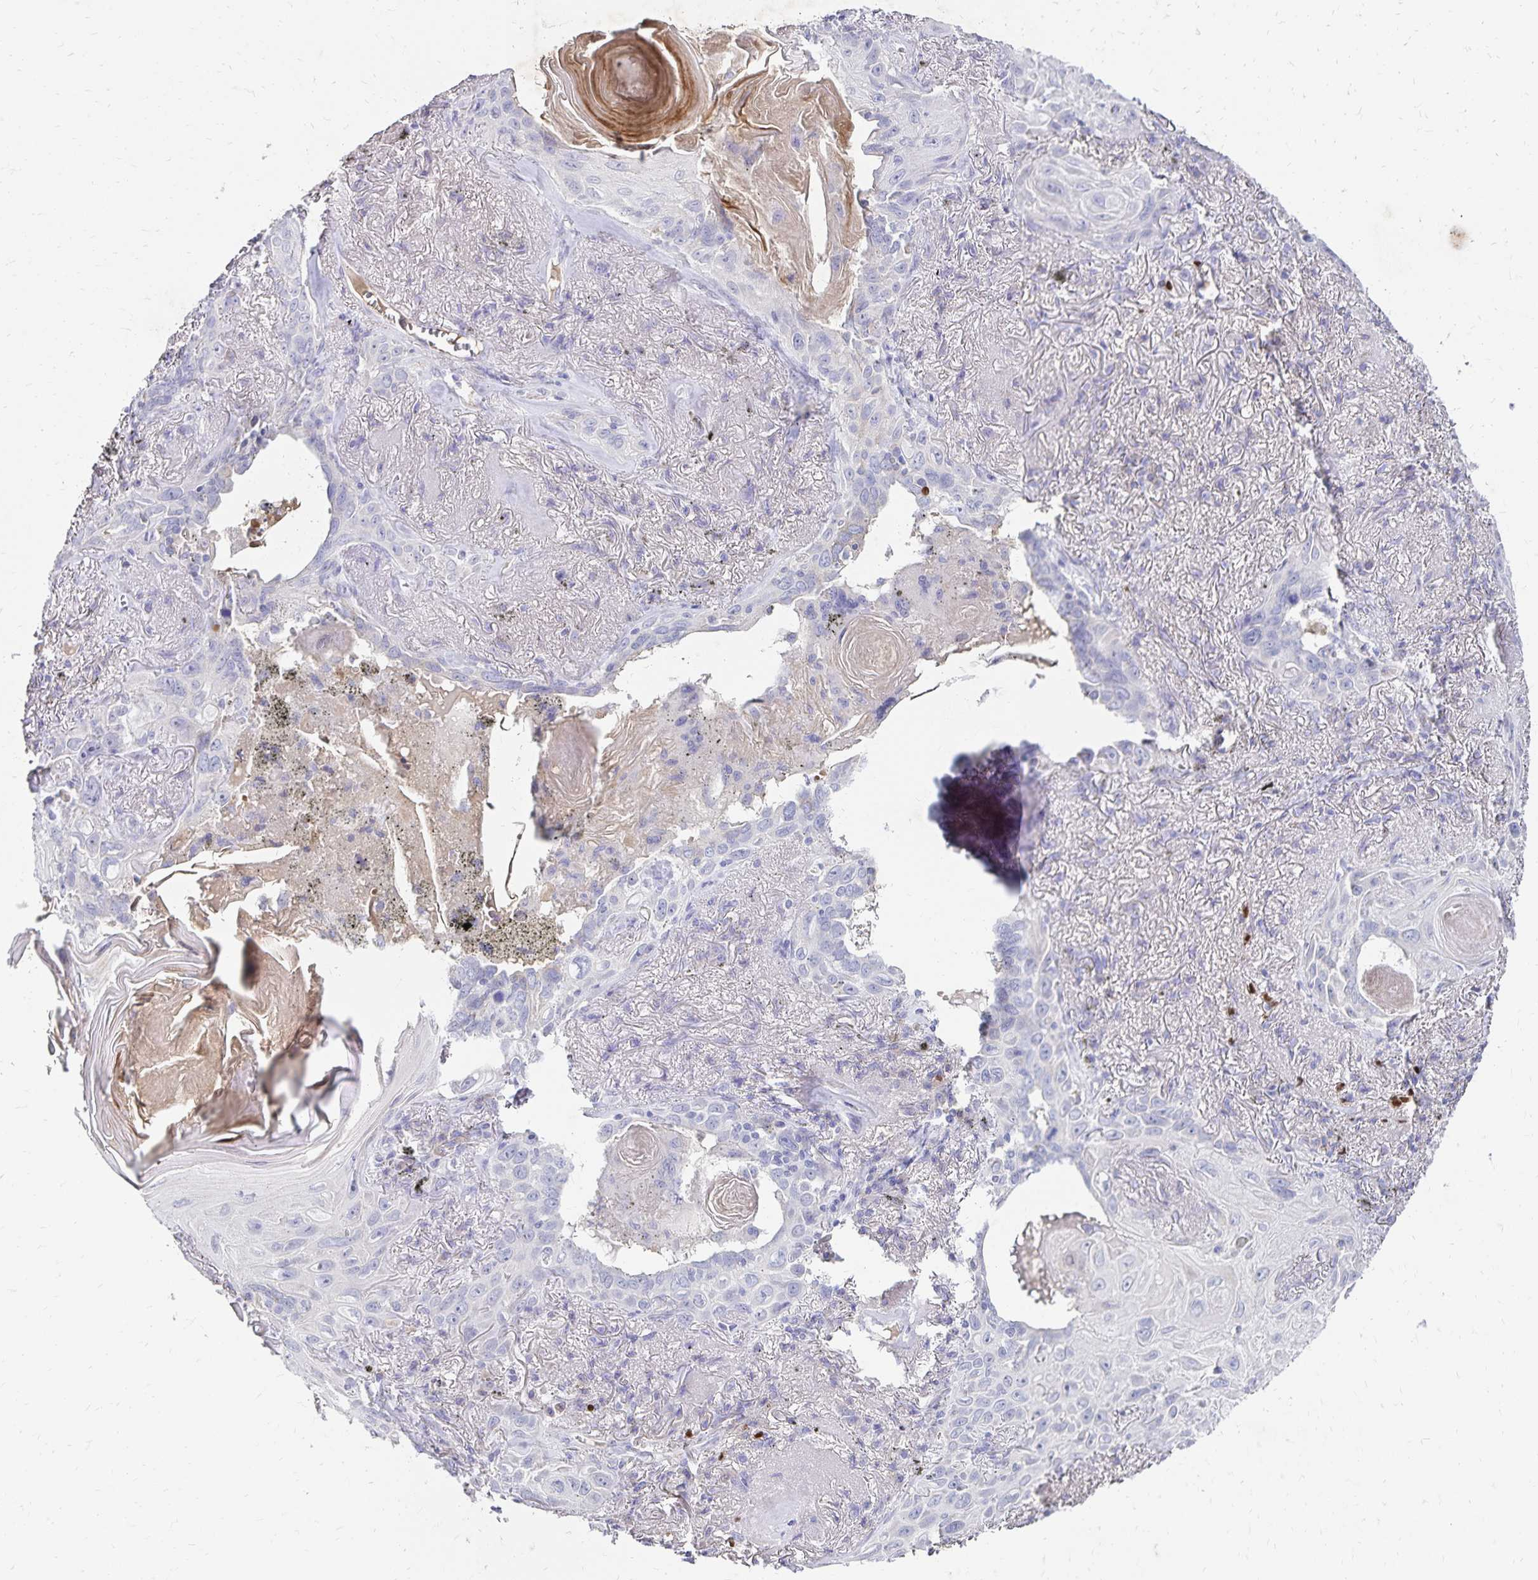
{"staining": {"intensity": "negative", "quantity": "none", "location": "none"}, "tissue": "lung cancer", "cell_type": "Tumor cells", "image_type": "cancer", "snomed": [{"axis": "morphology", "description": "Squamous cell carcinoma, NOS"}, {"axis": "topography", "description": "Lung"}], "caption": "Photomicrograph shows no significant protein positivity in tumor cells of lung cancer (squamous cell carcinoma). (IHC, brightfield microscopy, high magnification).", "gene": "PAX5", "patient": {"sex": "male", "age": 79}}